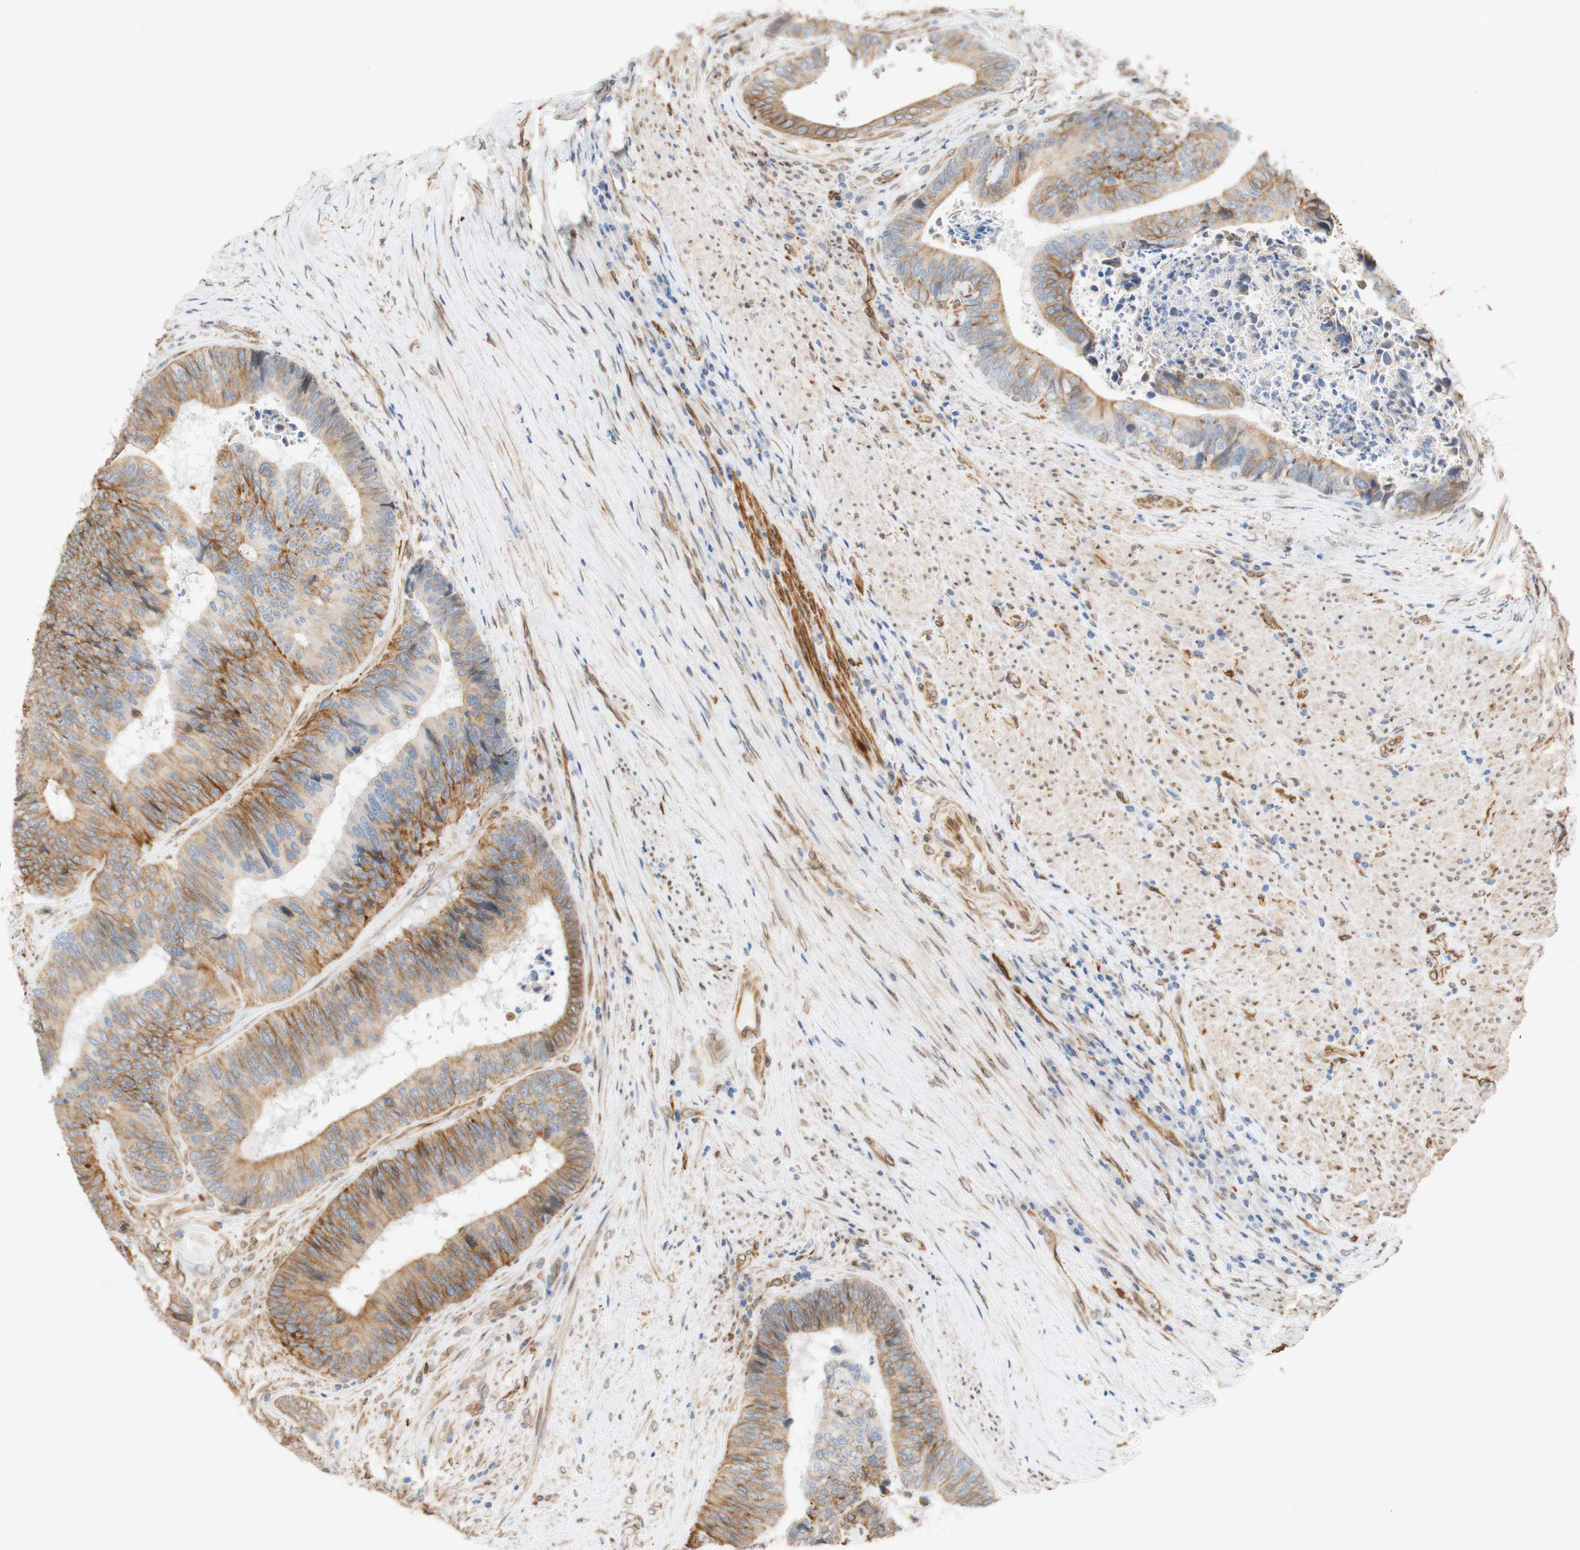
{"staining": {"intensity": "moderate", "quantity": "25%-75%", "location": "cytoplasmic/membranous"}, "tissue": "colorectal cancer", "cell_type": "Tumor cells", "image_type": "cancer", "snomed": [{"axis": "morphology", "description": "Adenocarcinoma, NOS"}, {"axis": "topography", "description": "Rectum"}], "caption": "A brown stain shows moderate cytoplasmic/membranous expression of a protein in colorectal cancer tumor cells. The staining was performed using DAB (3,3'-diaminobenzidine), with brown indicating positive protein expression. Nuclei are stained blue with hematoxylin.", "gene": "ENDOD1", "patient": {"sex": "male", "age": 72}}